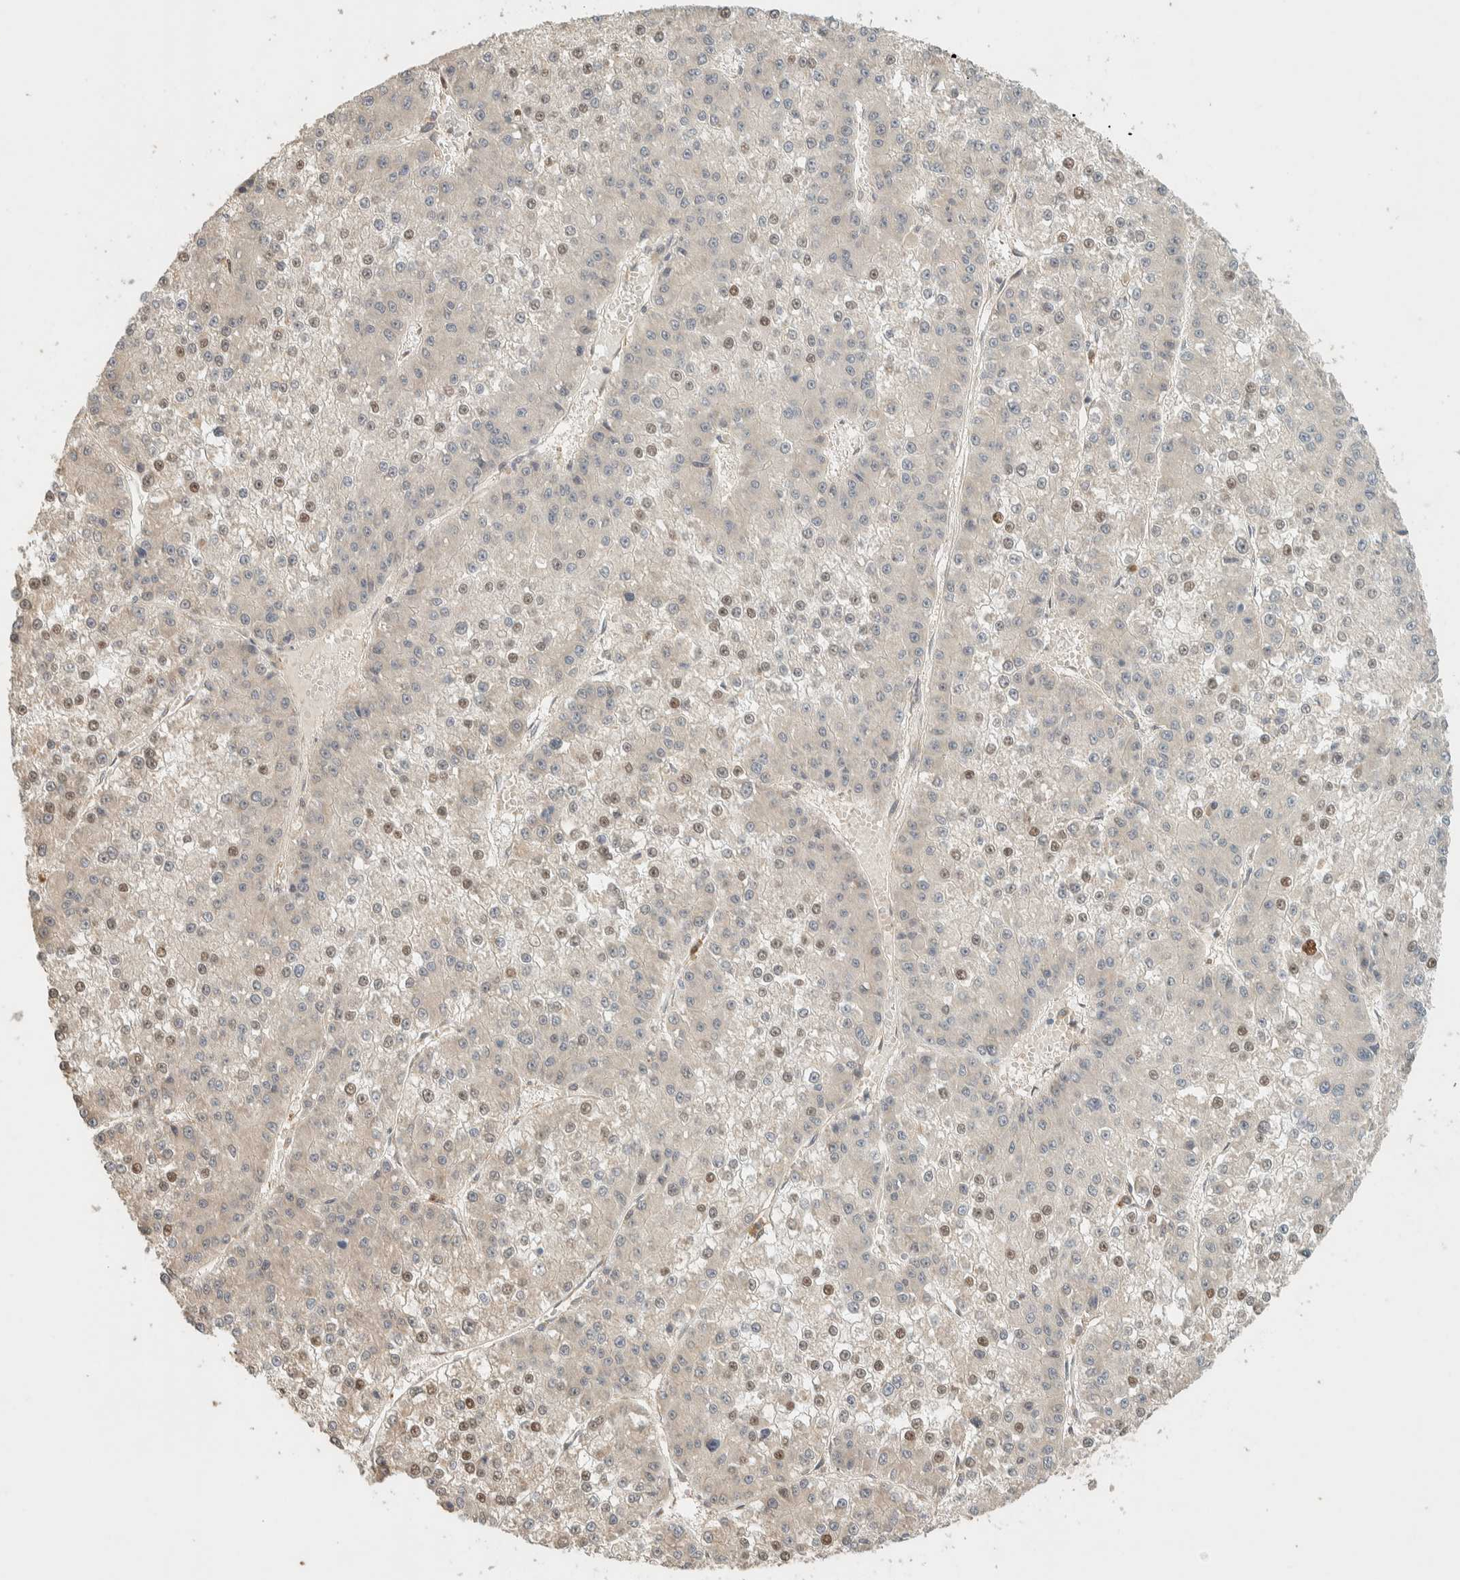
{"staining": {"intensity": "moderate", "quantity": "25%-75%", "location": "nuclear"}, "tissue": "liver cancer", "cell_type": "Tumor cells", "image_type": "cancer", "snomed": [{"axis": "morphology", "description": "Carcinoma, Hepatocellular, NOS"}, {"axis": "topography", "description": "Liver"}], "caption": "The photomicrograph demonstrates a brown stain indicating the presence of a protein in the nuclear of tumor cells in liver cancer. Immunohistochemistry (ihc) stains the protein in brown and the nuclei are stained blue.", "gene": "ADSS2", "patient": {"sex": "female", "age": 73}}